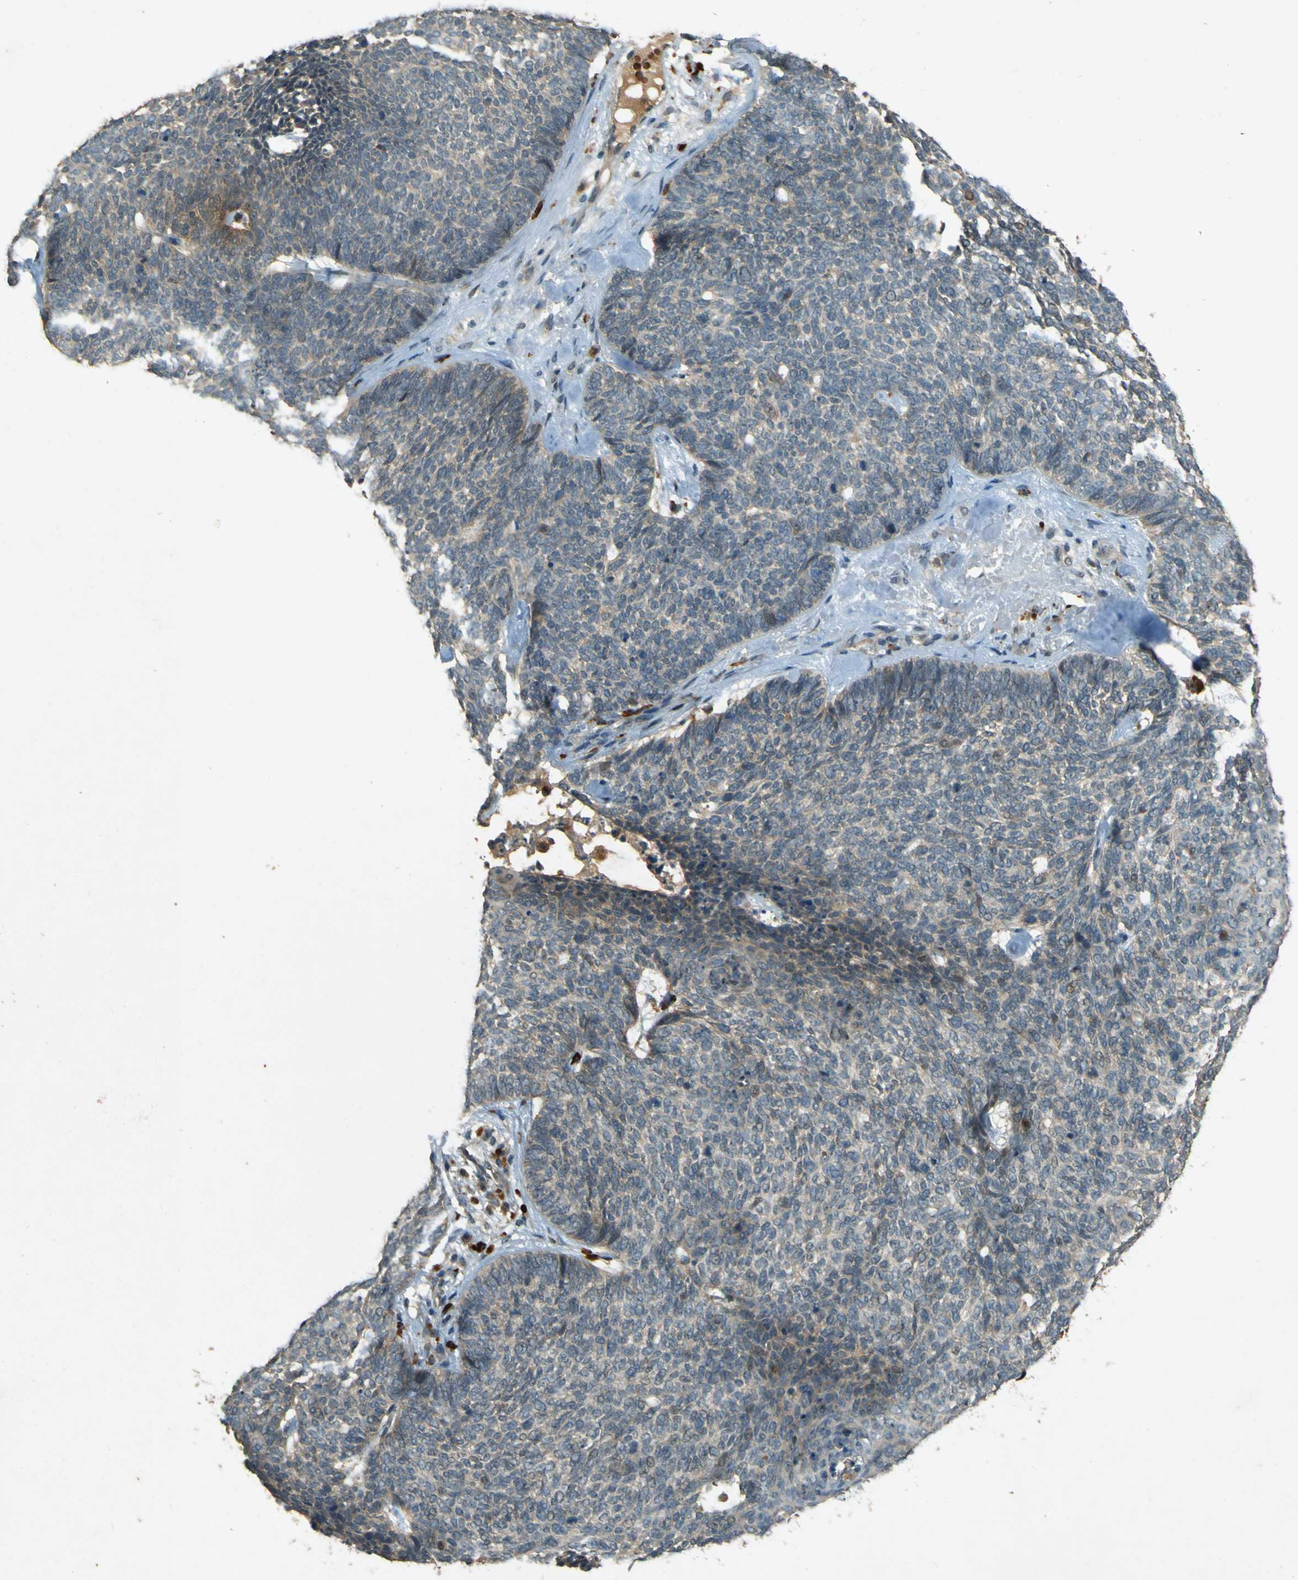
{"staining": {"intensity": "weak", "quantity": ">75%", "location": "cytoplasmic/membranous"}, "tissue": "skin cancer", "cell_type": "Tumor cells", "image_type": "cancer", "snomed": [{"axis": "morphology", "description": "Basal cell carcinoma"}, {"axis": "topography", "description": "Skin"}], "caption": "This histopathology image reveals skin basal cell carcinoma stained with immunohistochemistry (IHC) to label a protein in brown. The cytoplasmic/membranous of tumor cells show weak positivity for the protein. Nuclei are counter-stained blue.", "gene": "MPDZ", "patient": {"sex": "female", "age": 84}}